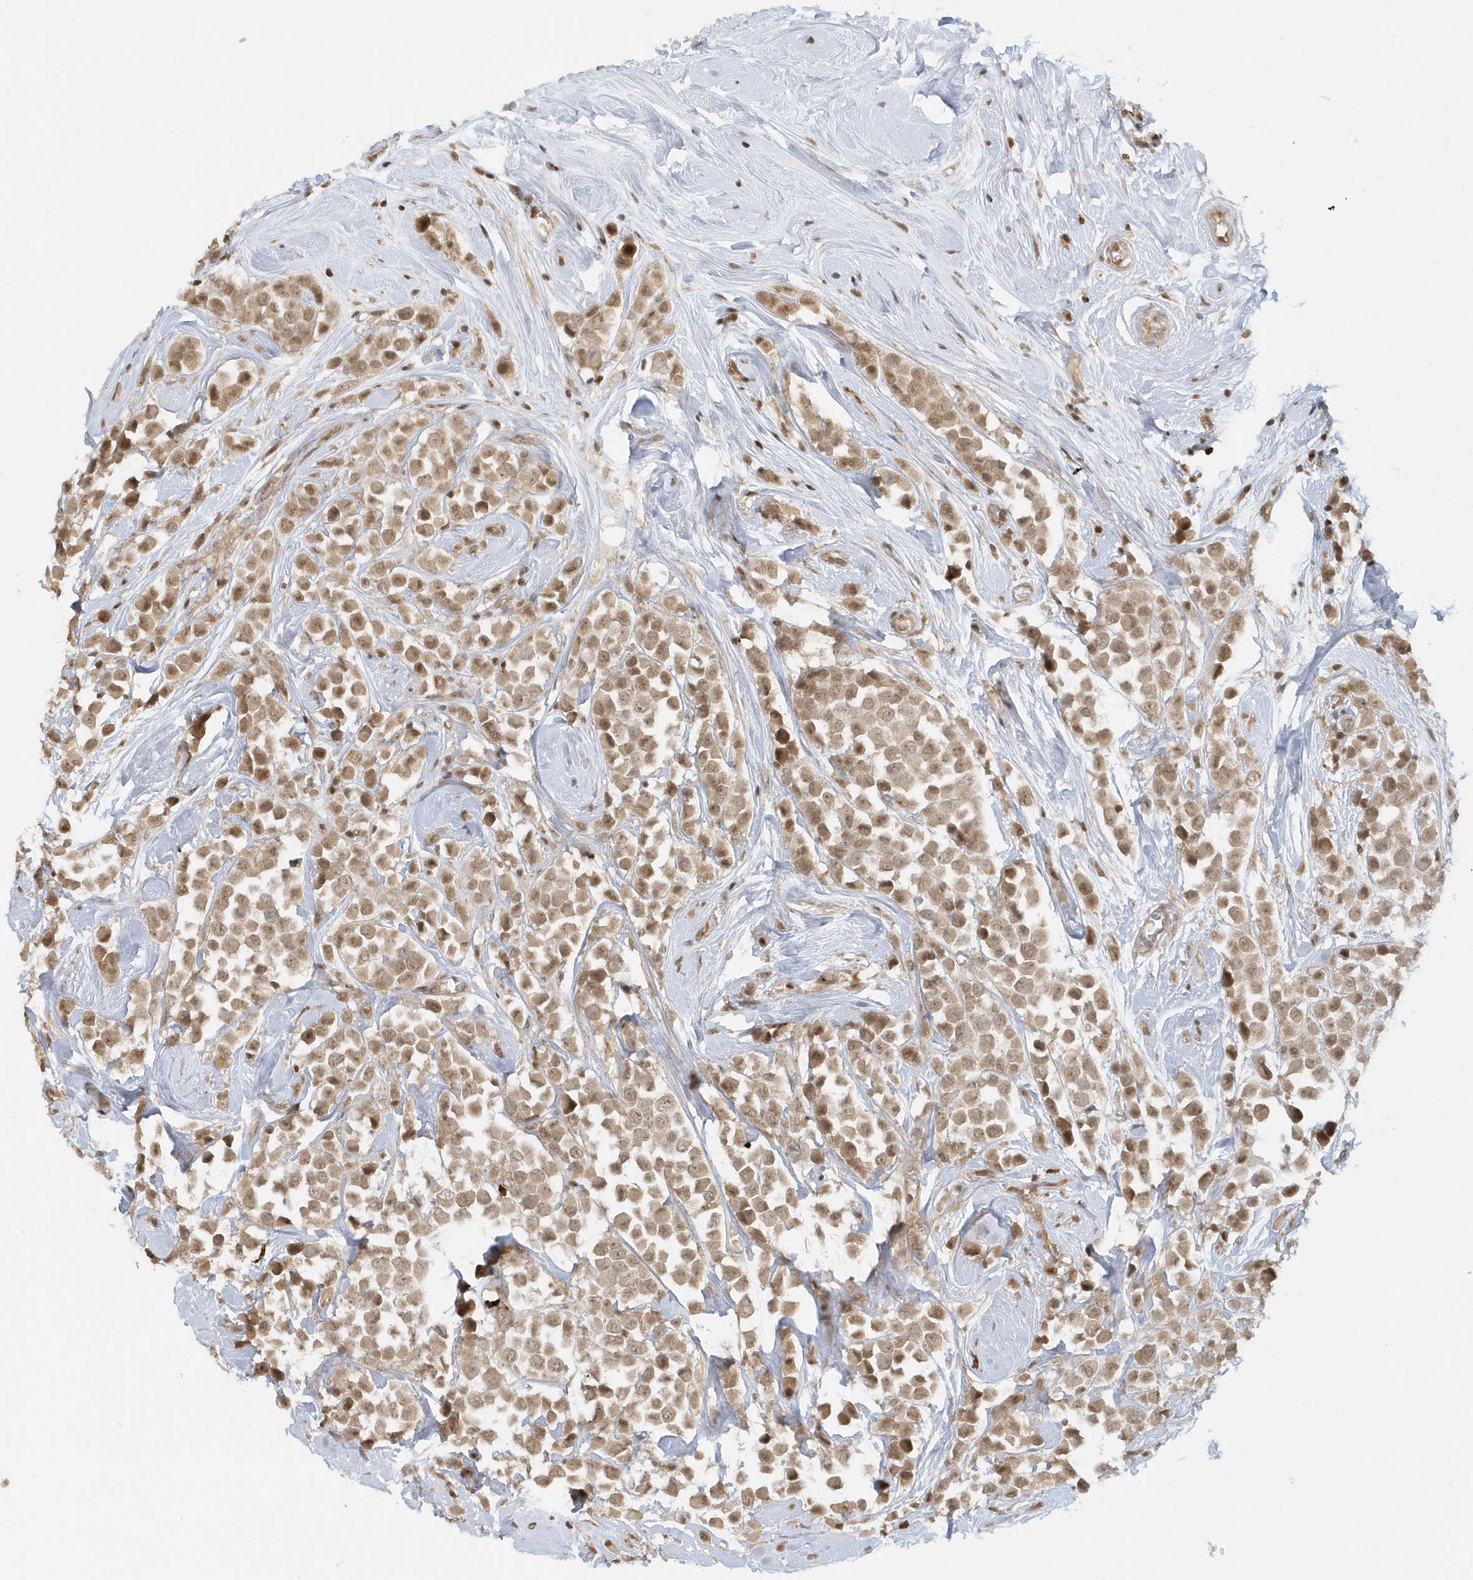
{"staining": {"intensity": "moderate", "quantity": ">75%", "location": "cytoplasmic/membranous,nuclear"}, "tissue": "breast cancer", "cell_type": "Tumor cells", "image_type": "cancer", "snomed": [{"axis": "morphology", "description": "Duct carcinoma"}, {"axis": "topography", "description": "Breast"}], "caption": "A brown stain shows moderate cytoplasmic/membranous and nuclear positivity of a protein in breast cancer tumor cells.", "gene": "PPP1R7", "patient": {"sex": "female", "age": 61}}